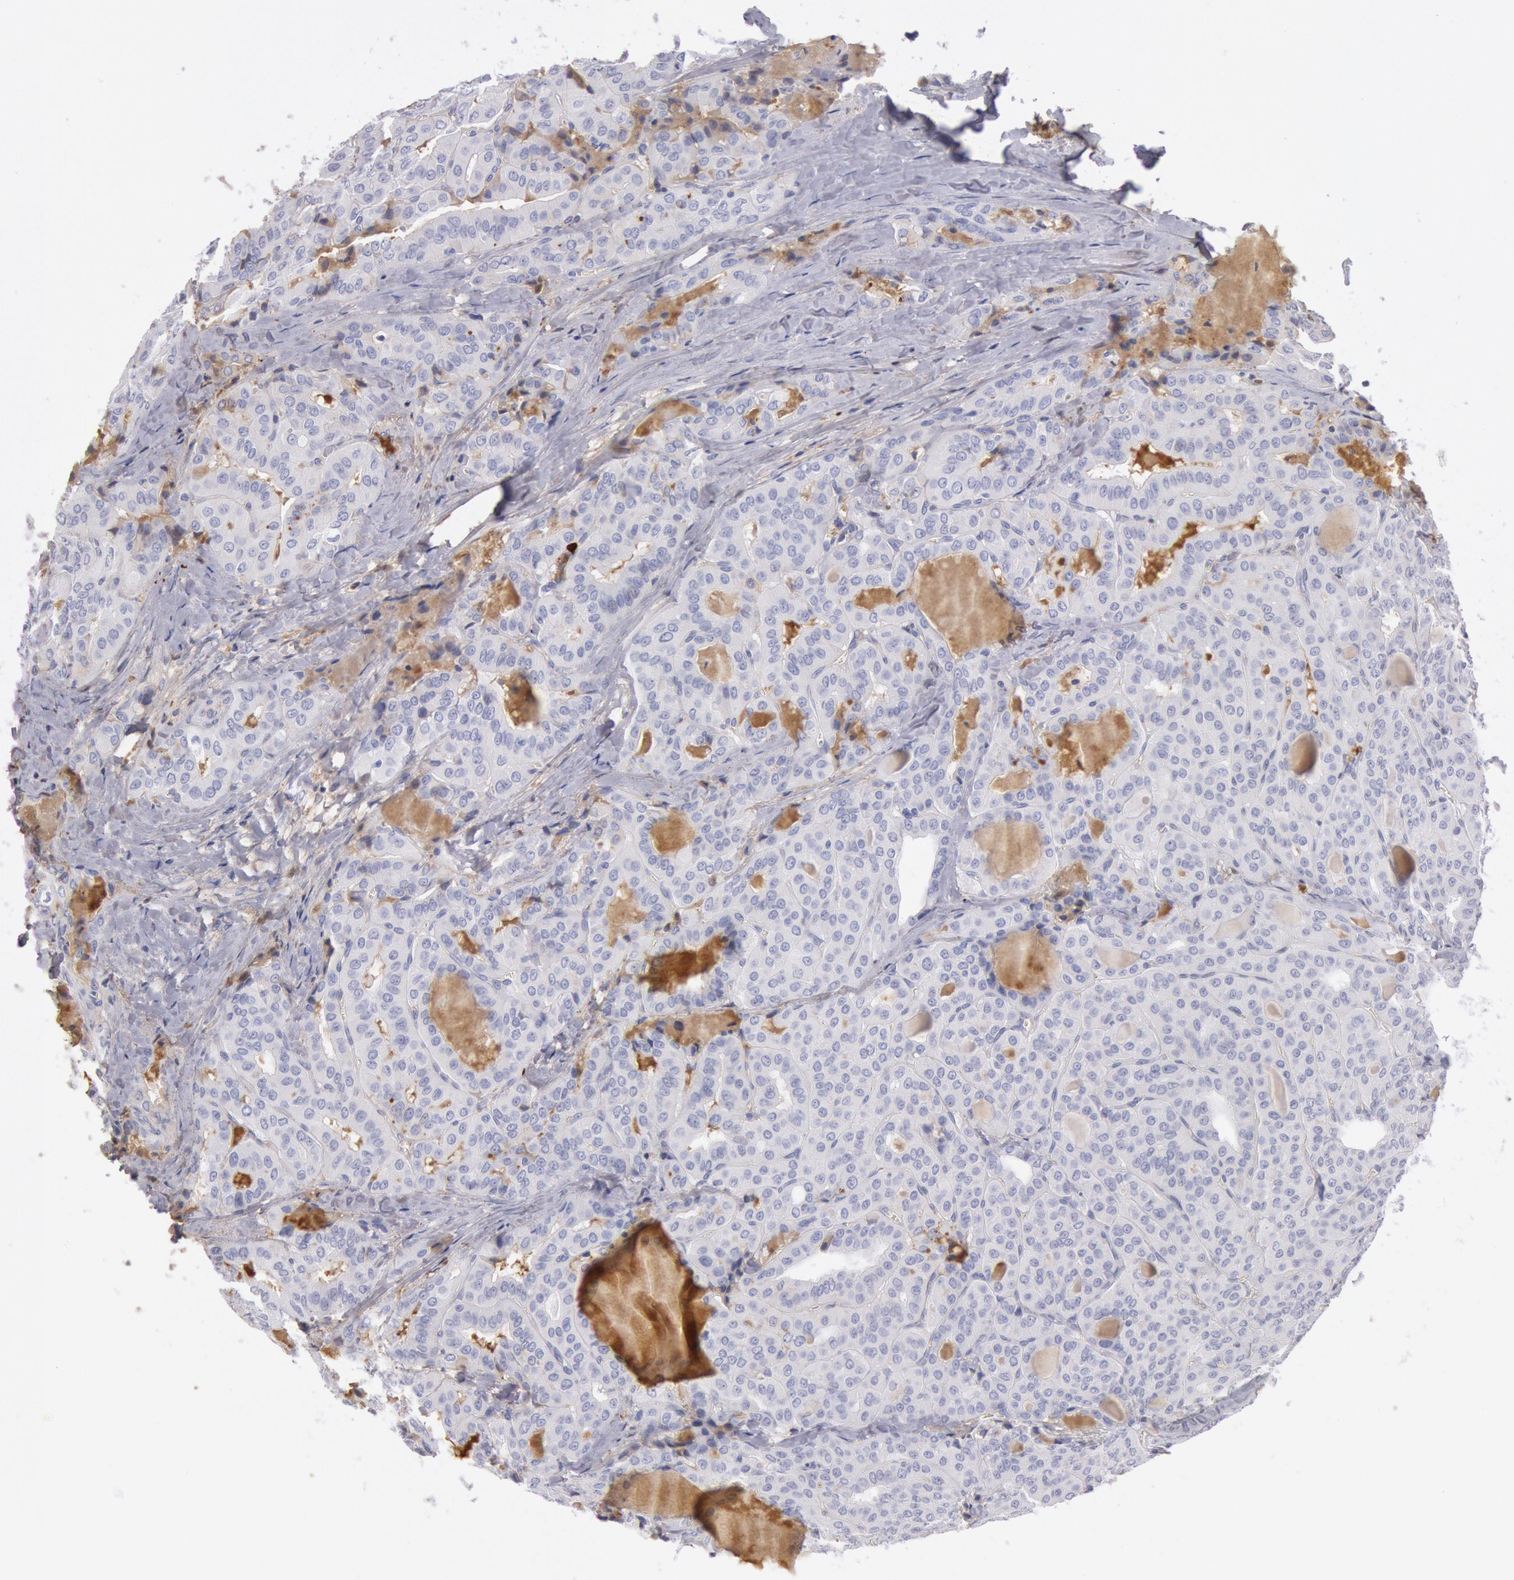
{"staining": {"intensity": "negative", "quantity": "none", "location": "none"}, "tissue": "thyroid cancer", "cell_type": "Tumor cells", "image_type": "cancer", "snomed": [{"axis": "morphology", "description": "Papillary adenocarcinoma, NOS"}, {"axis": "topography", "description": "Thyroid gland"}], "caption": "DAB immunohistochemical staining of thyroid cancer exhibits no significant expression in tumor cells.", "gene": "IGHA1", "patient": {"sex": "female", "age": 71}}